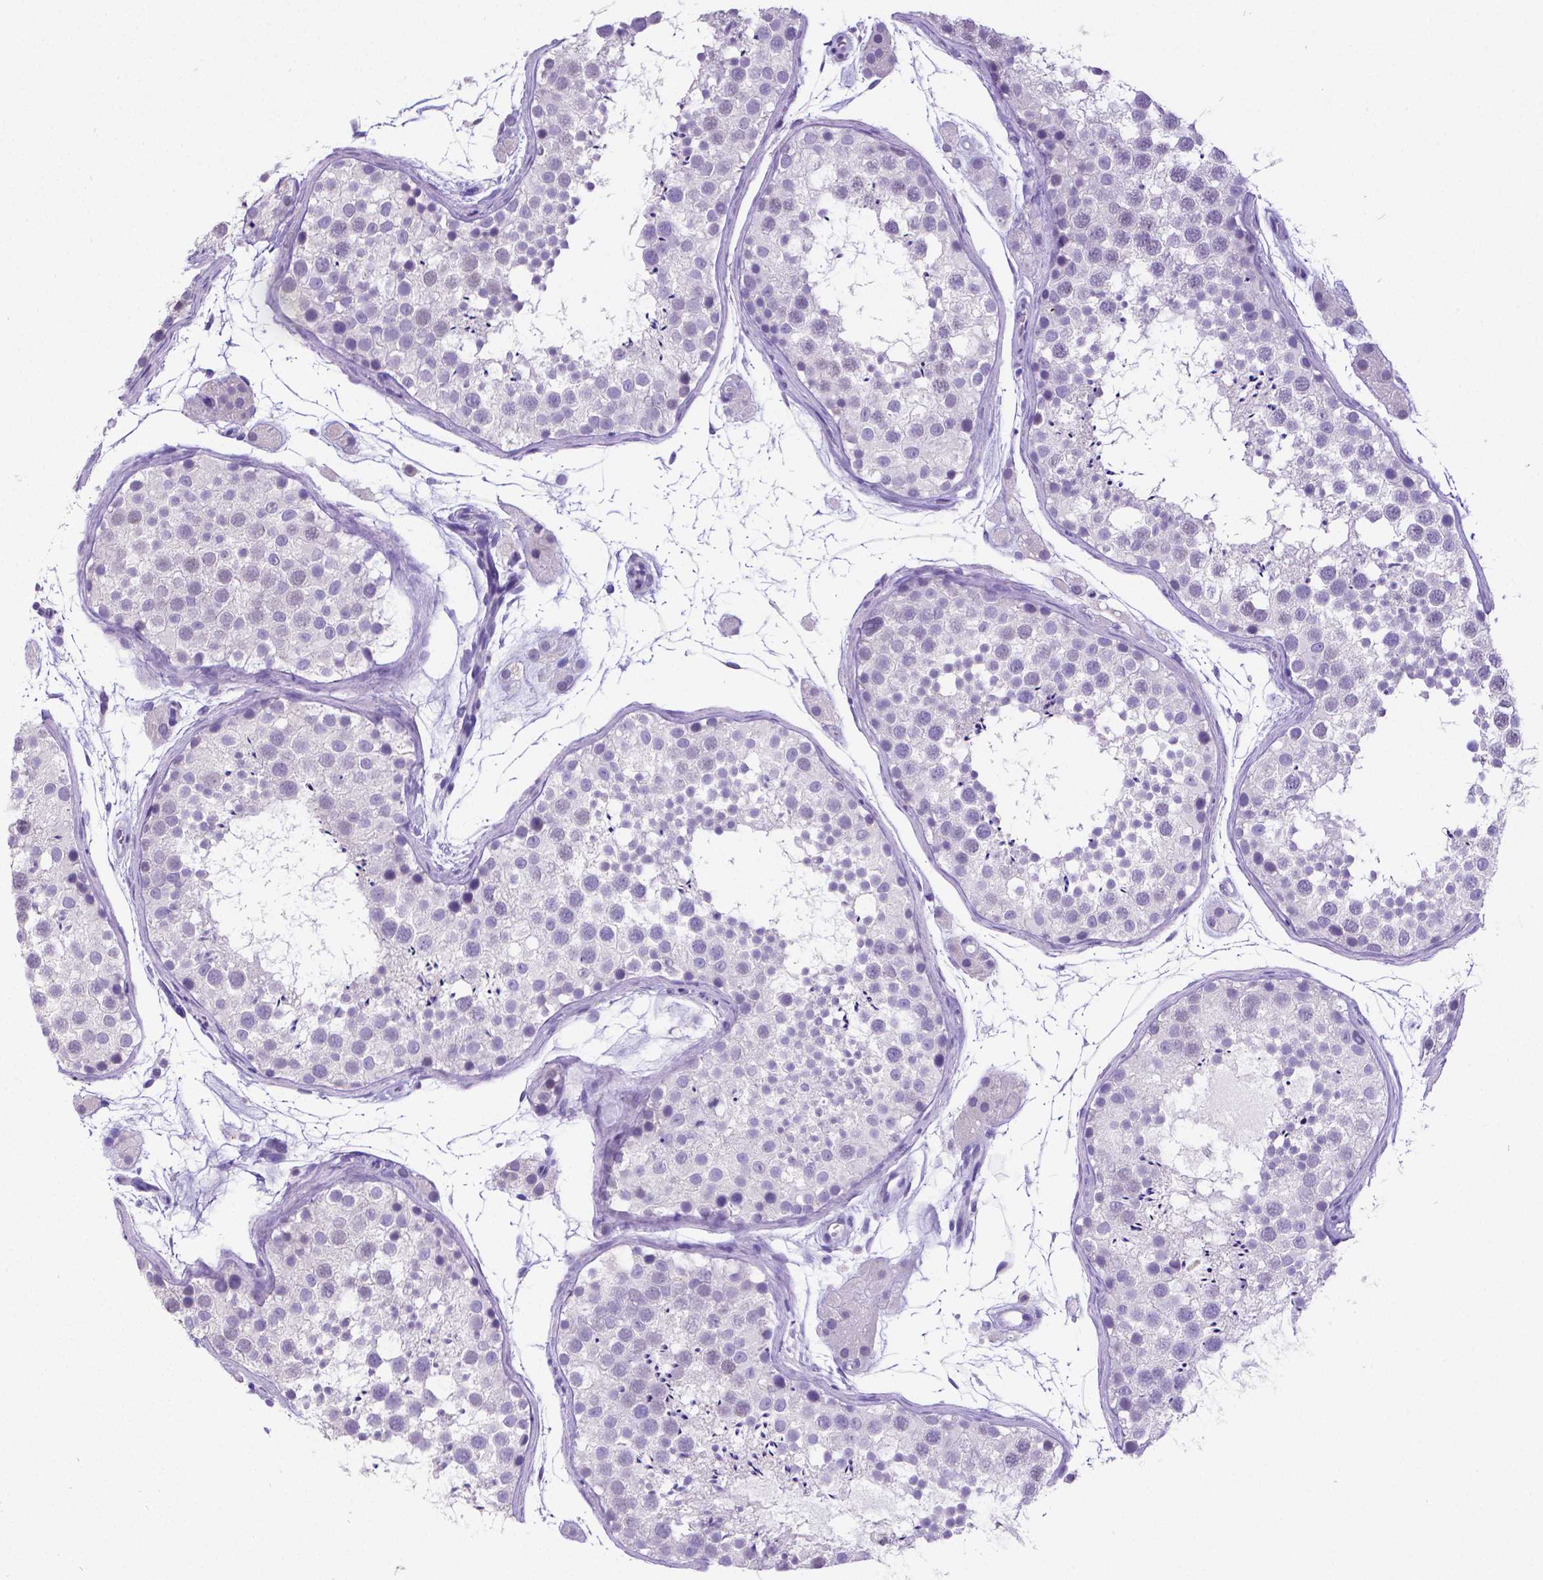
{"staining": {"intensity": "negative", "quantity": "none", "location": "none"}, "tissue": "testis", "cell_type": "Cells in seminiferous ducts", "image_type": "normal", "snomed": [{"axis": "morphology", "description": "Normal tissue, NOS"}, {"axis": "topography", "description": "Testis"}], "caption": "DAB immunohistochemical staining of benign human testis displays no significant staining in cells in seminiferous ducts. (DAB (3,3'-diaminobenzidine) immunohistochemistry visualized using brightfield microscopy, high magnification).", "gene": "SATB2", "patient": {"sex": "male", "age": 41}}